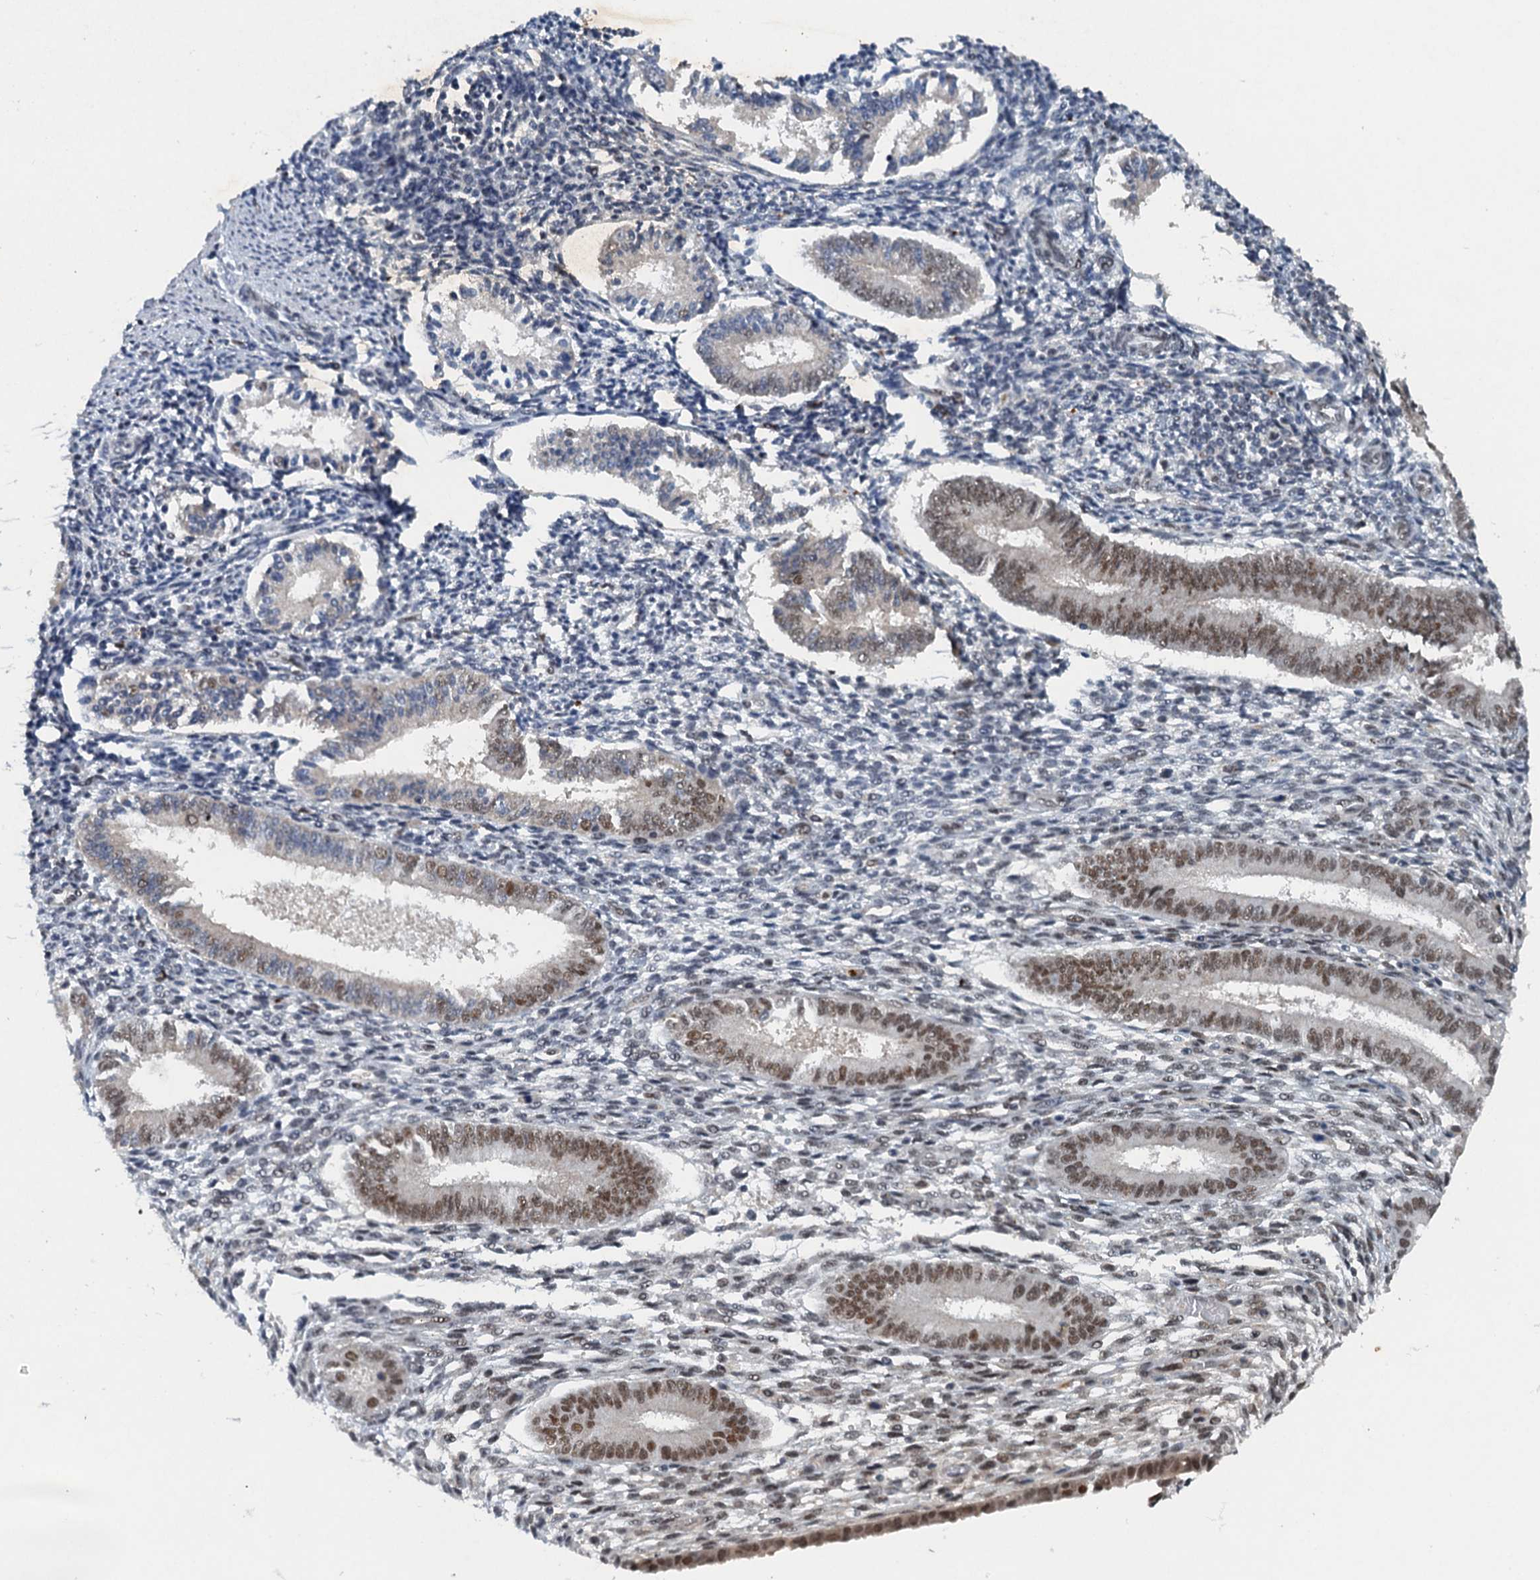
{"staining": {"intensity": "negative", "quantity": "none", "location": "none"}, "tissue": "endometrium", "cell_type": "Cells in endometrial stroma", "image_type": "normal", "snomed": [{"axis": "morphology", "description": "Normal tissue, NOS"}, {"axis": "topography", "description": "Uterus"}, {"axis": "topography", "description": "Endometrium"}], "caption": "Protein analysis of unremarkable endometrium demonstrates no significant expression in cells in endometrial stroma.", "gene": "CSTF3", "patient": {"sex": "female", "age": 48}}